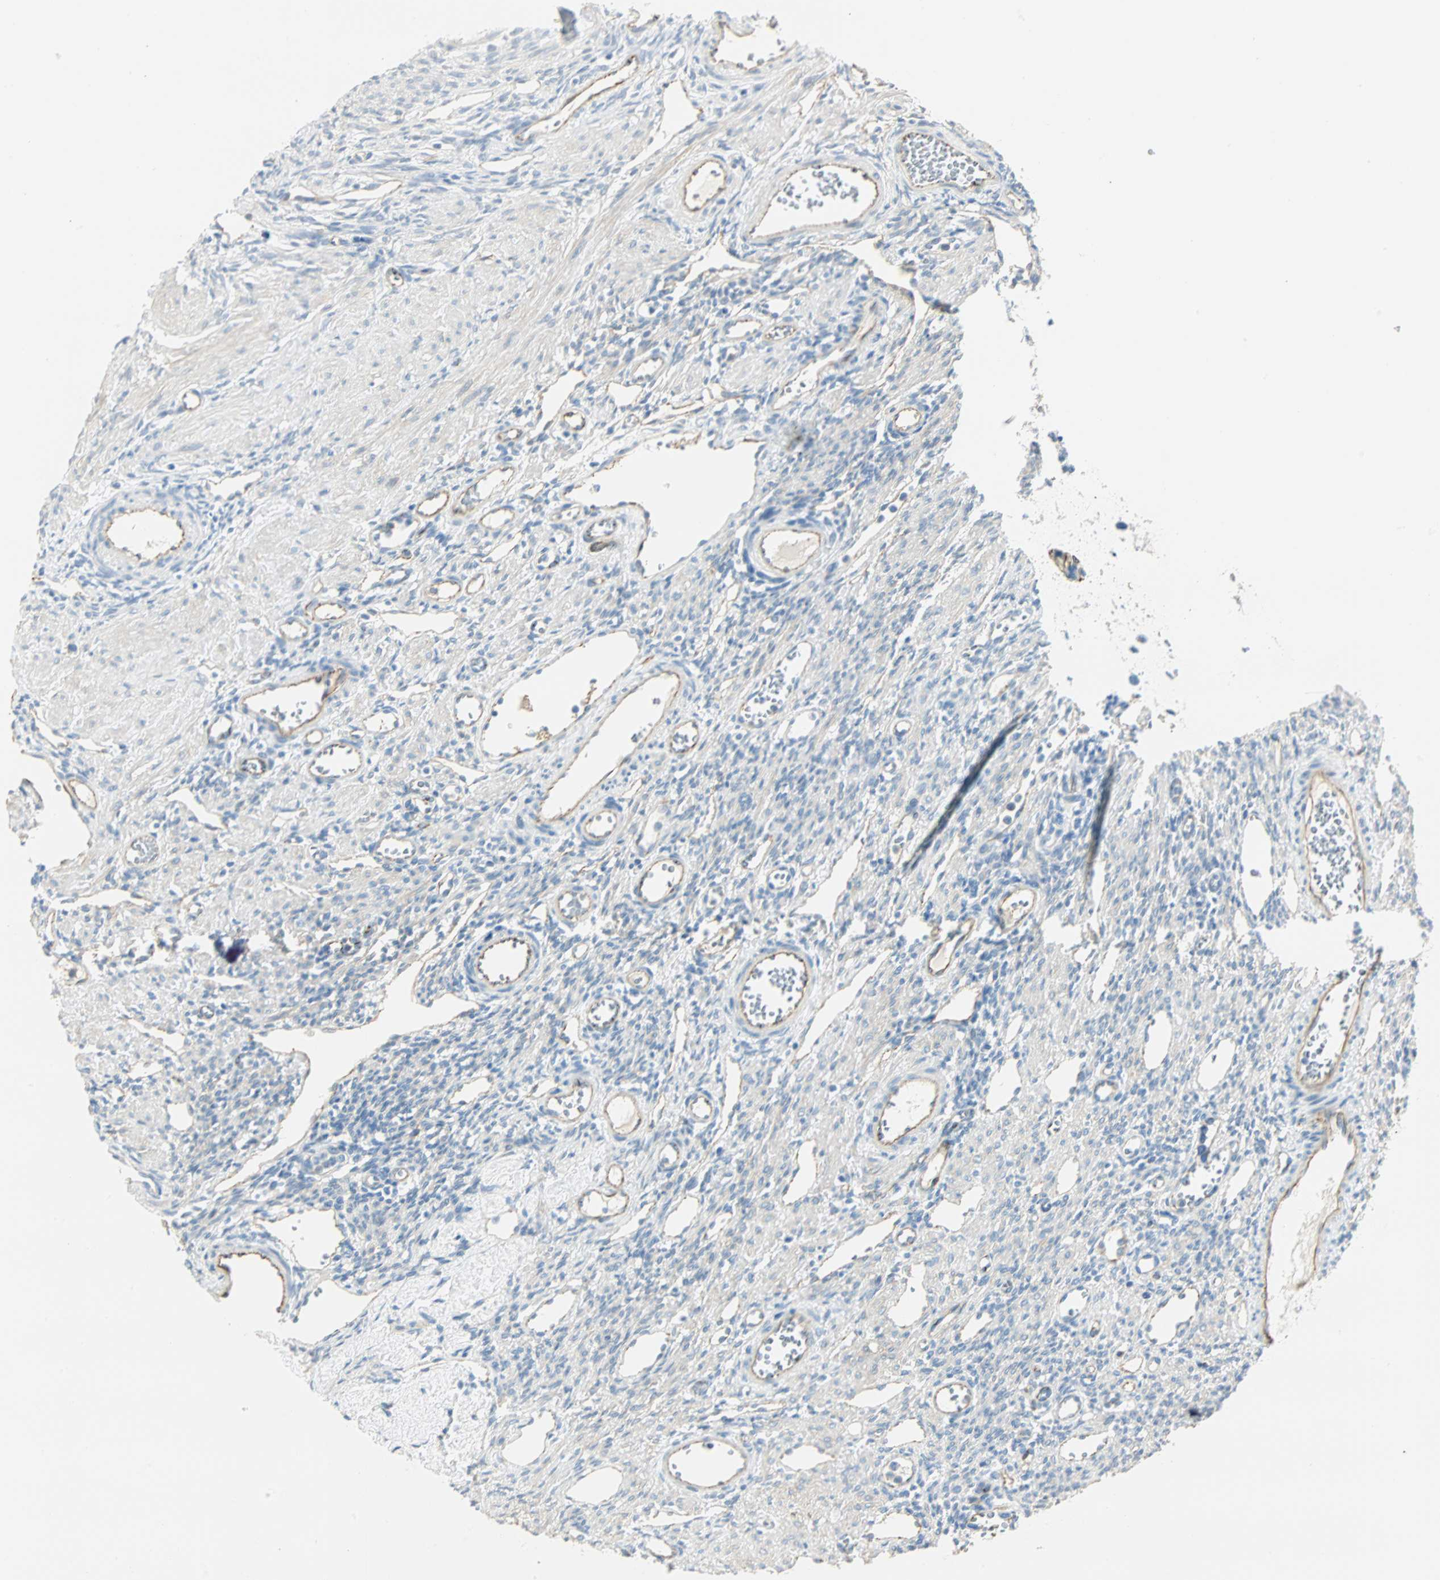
{"staining": {"intensity": "weak", "quantity": "25%-75%", "location": "cytoplasmic/membranous"}, "tissue": "ovary", "cell_type": "Ovarian stroma cells", "image_type": "normal", "snomed": [{"axis": "morphology", "description": "Normal tissue, NOS"}, {"axis": "topography", "description": "Ovary"}], "caption": "Approximately 25%-75% of ovarian stroma cells in benign human ovary display weak cytoplasmic/membranous protein staining as visualized by brown immunohistochemical staining.", "gene": "VPS9D1", "patient": {"sex": "female", "age": 33}}